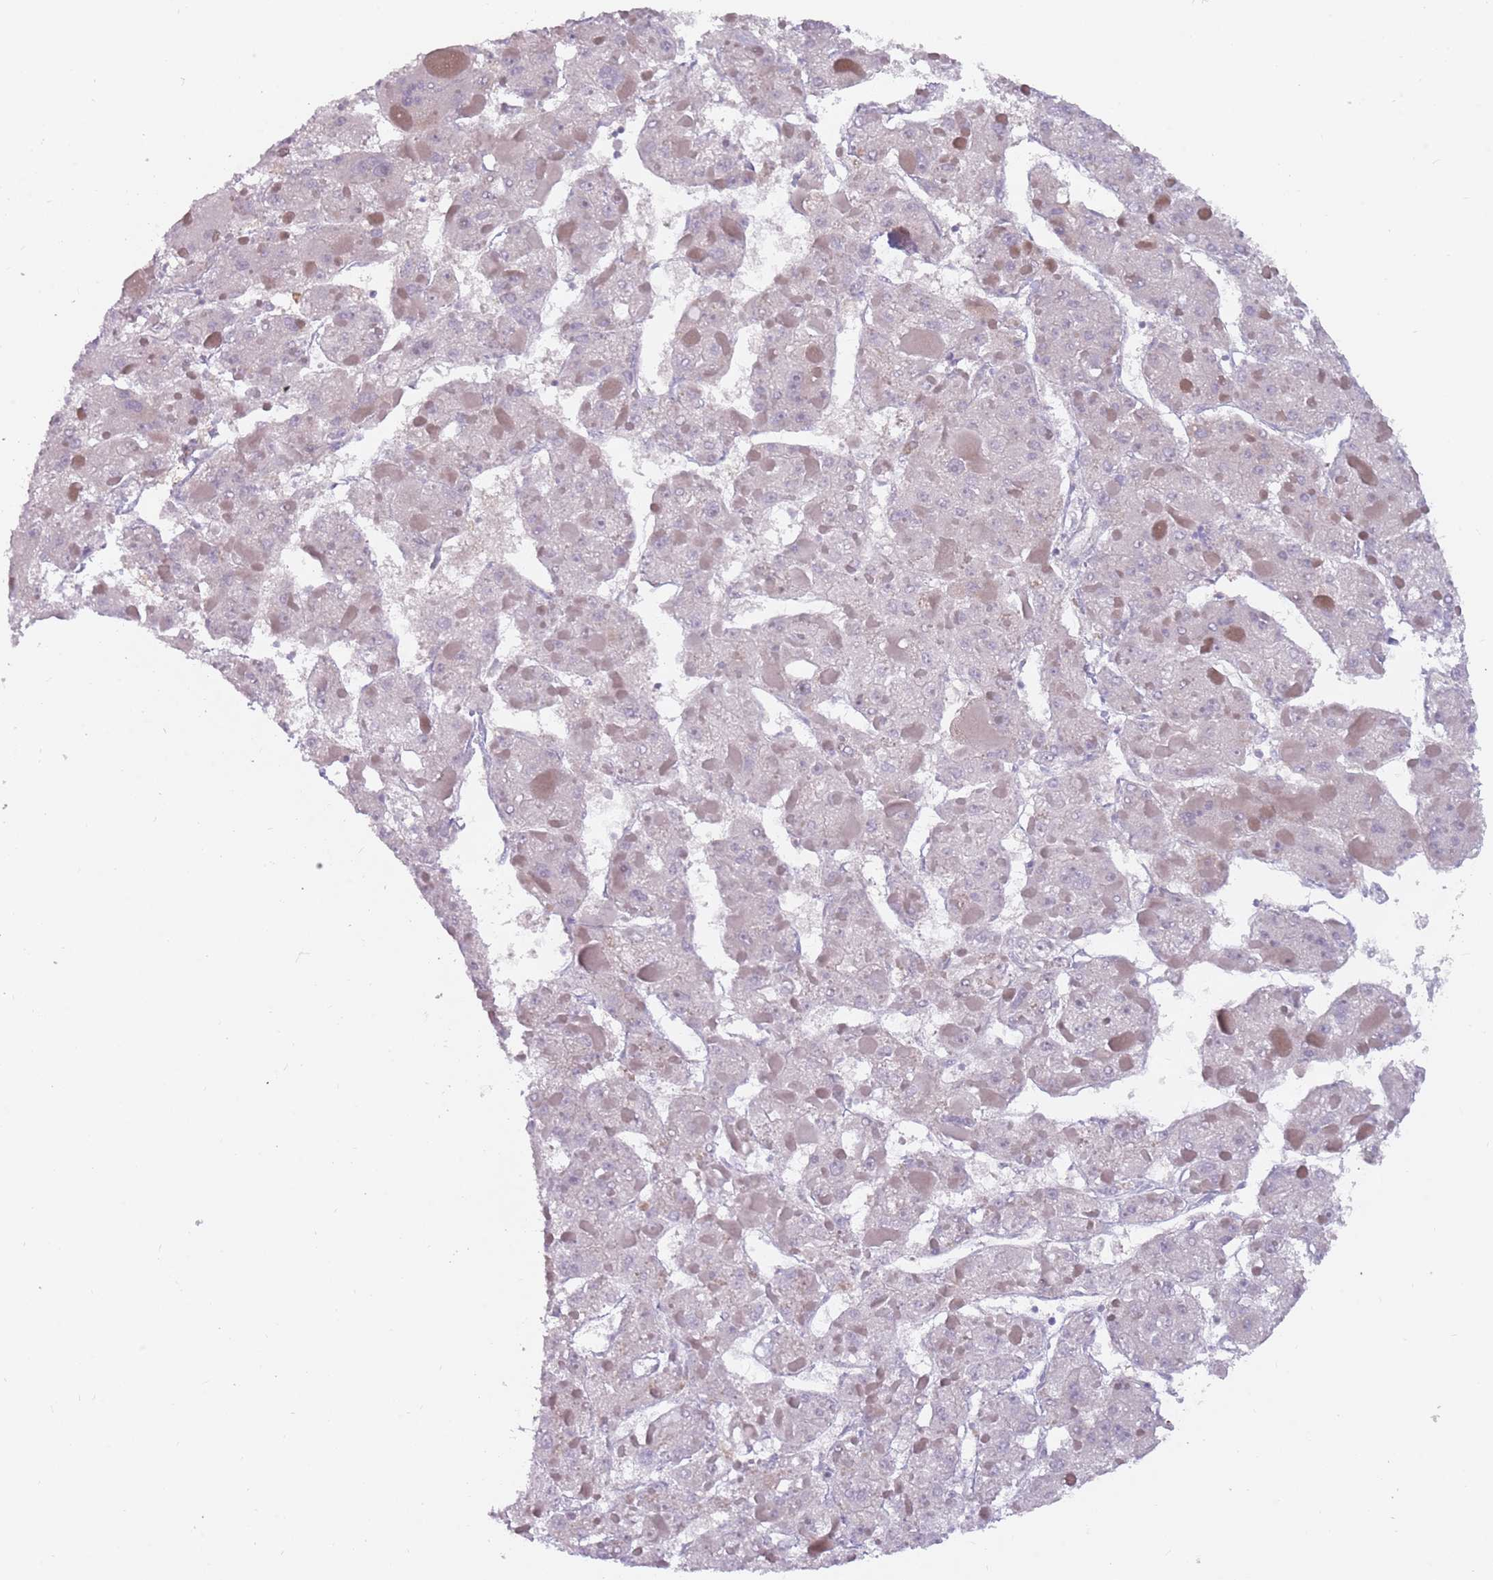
{"staining": {"intensity": "negative", "quantity": "none", "location": "none"}, "tissue": "liver cancer", "cell_type": "Tumor cells", "image_type": "cancer", "snomed": [{"axis": "morphology", "description": "Carcinoma, Hepatocellular, NOS"}, {"axis": "topography", "description": "Liver"}], "caption": "Protein analysis of liver hepatocellular carcinoma displays no significant staining in tumor cells.", "gene": "DDX4", "patient": {"sex": "female", "age": 73}}